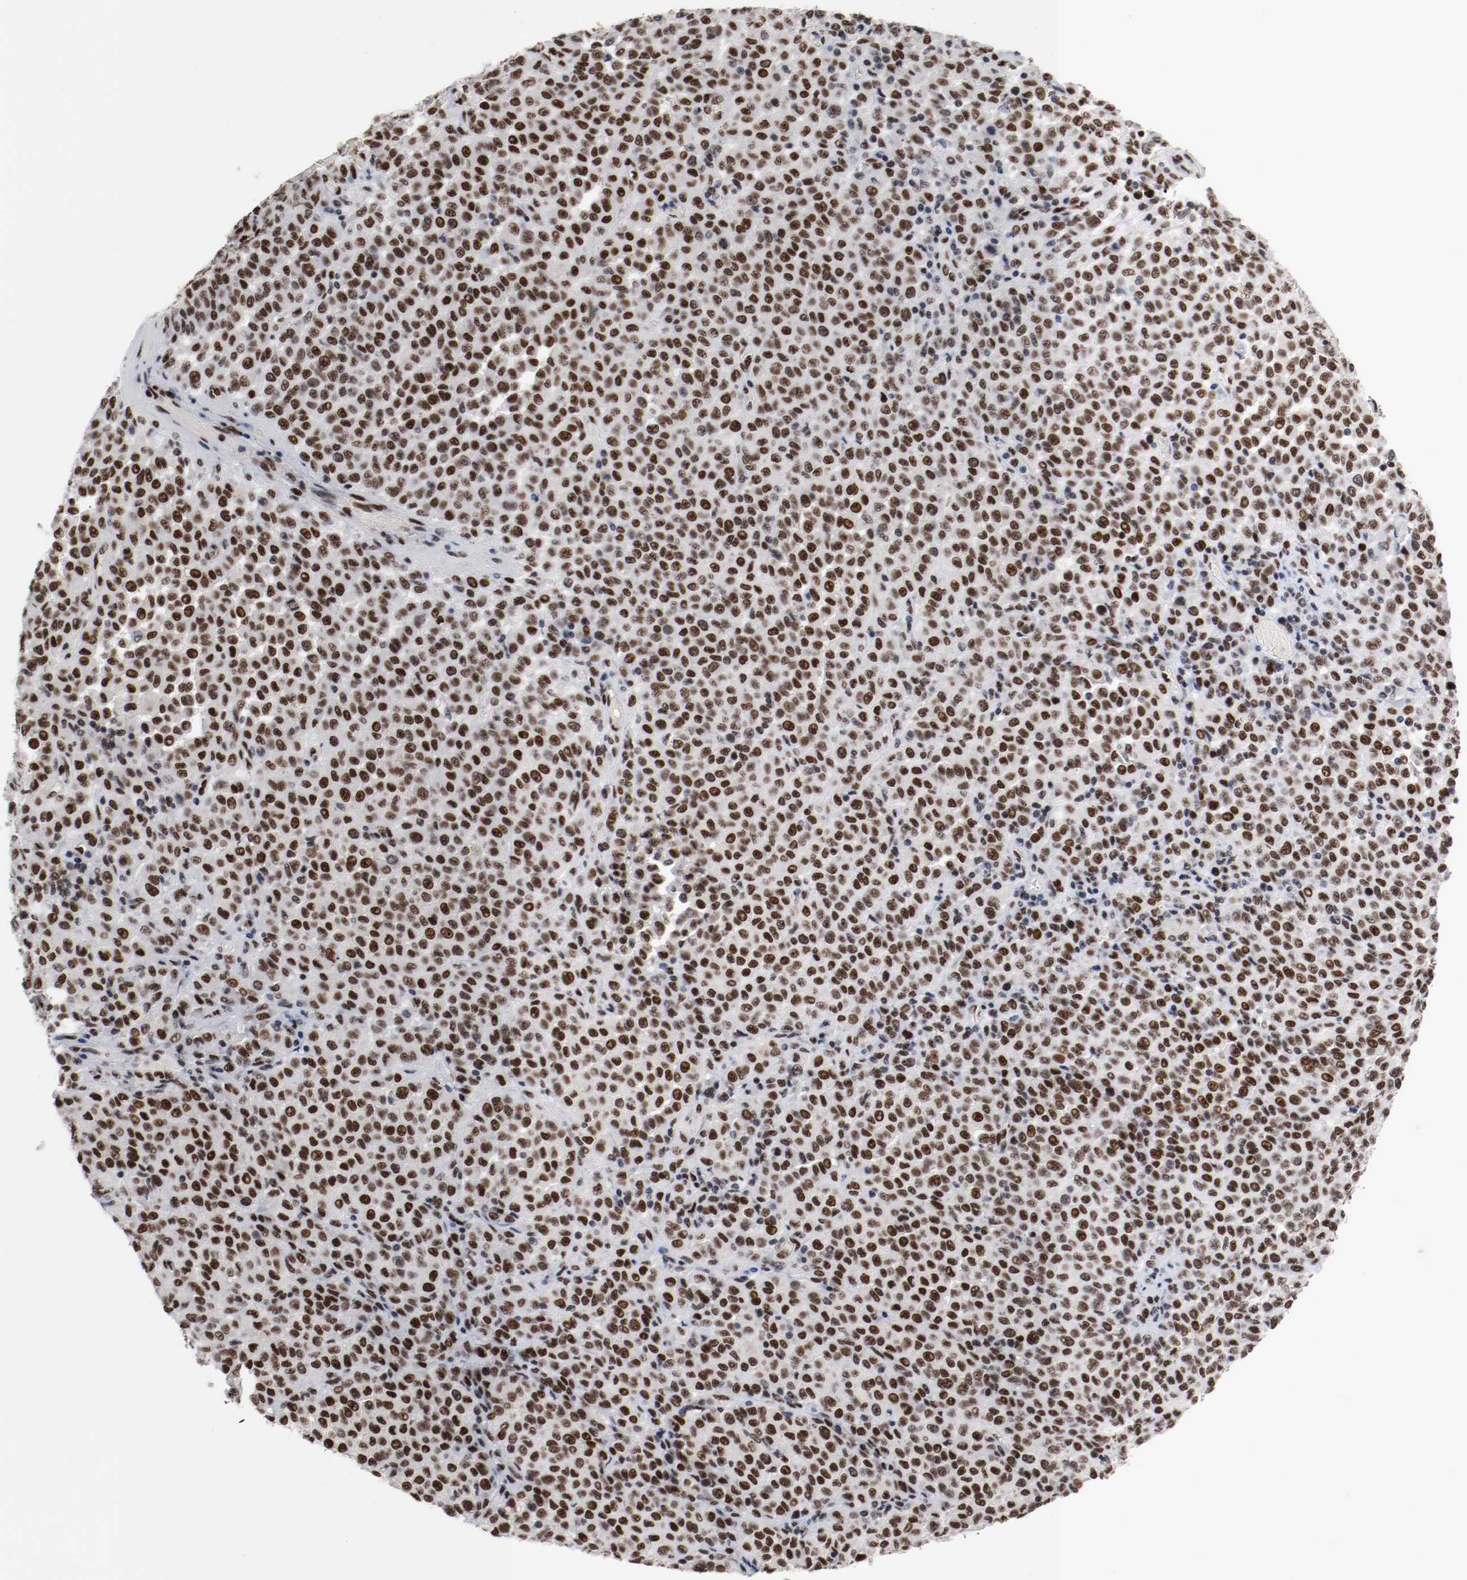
{"staining": {"intensity": "strong", "quantity": ">75%", "location": "nuclear"}, "tissue": "melanoma", "cell_type": "Tumor cells", "image_type": "cancer", "snomed": [{"axis": "morphology", "description": "Malignant melanoma, Metastatic site"}, {"axis": "topography", "description": "Pancreas"}], "caption": "The immunohistochemical stain shows strong nuclear staining in tumor cells of malignant melanoma (metastatic site) tissue.", "gene": "MEF2D", "patient": {"sex": "female", "age": 30}}